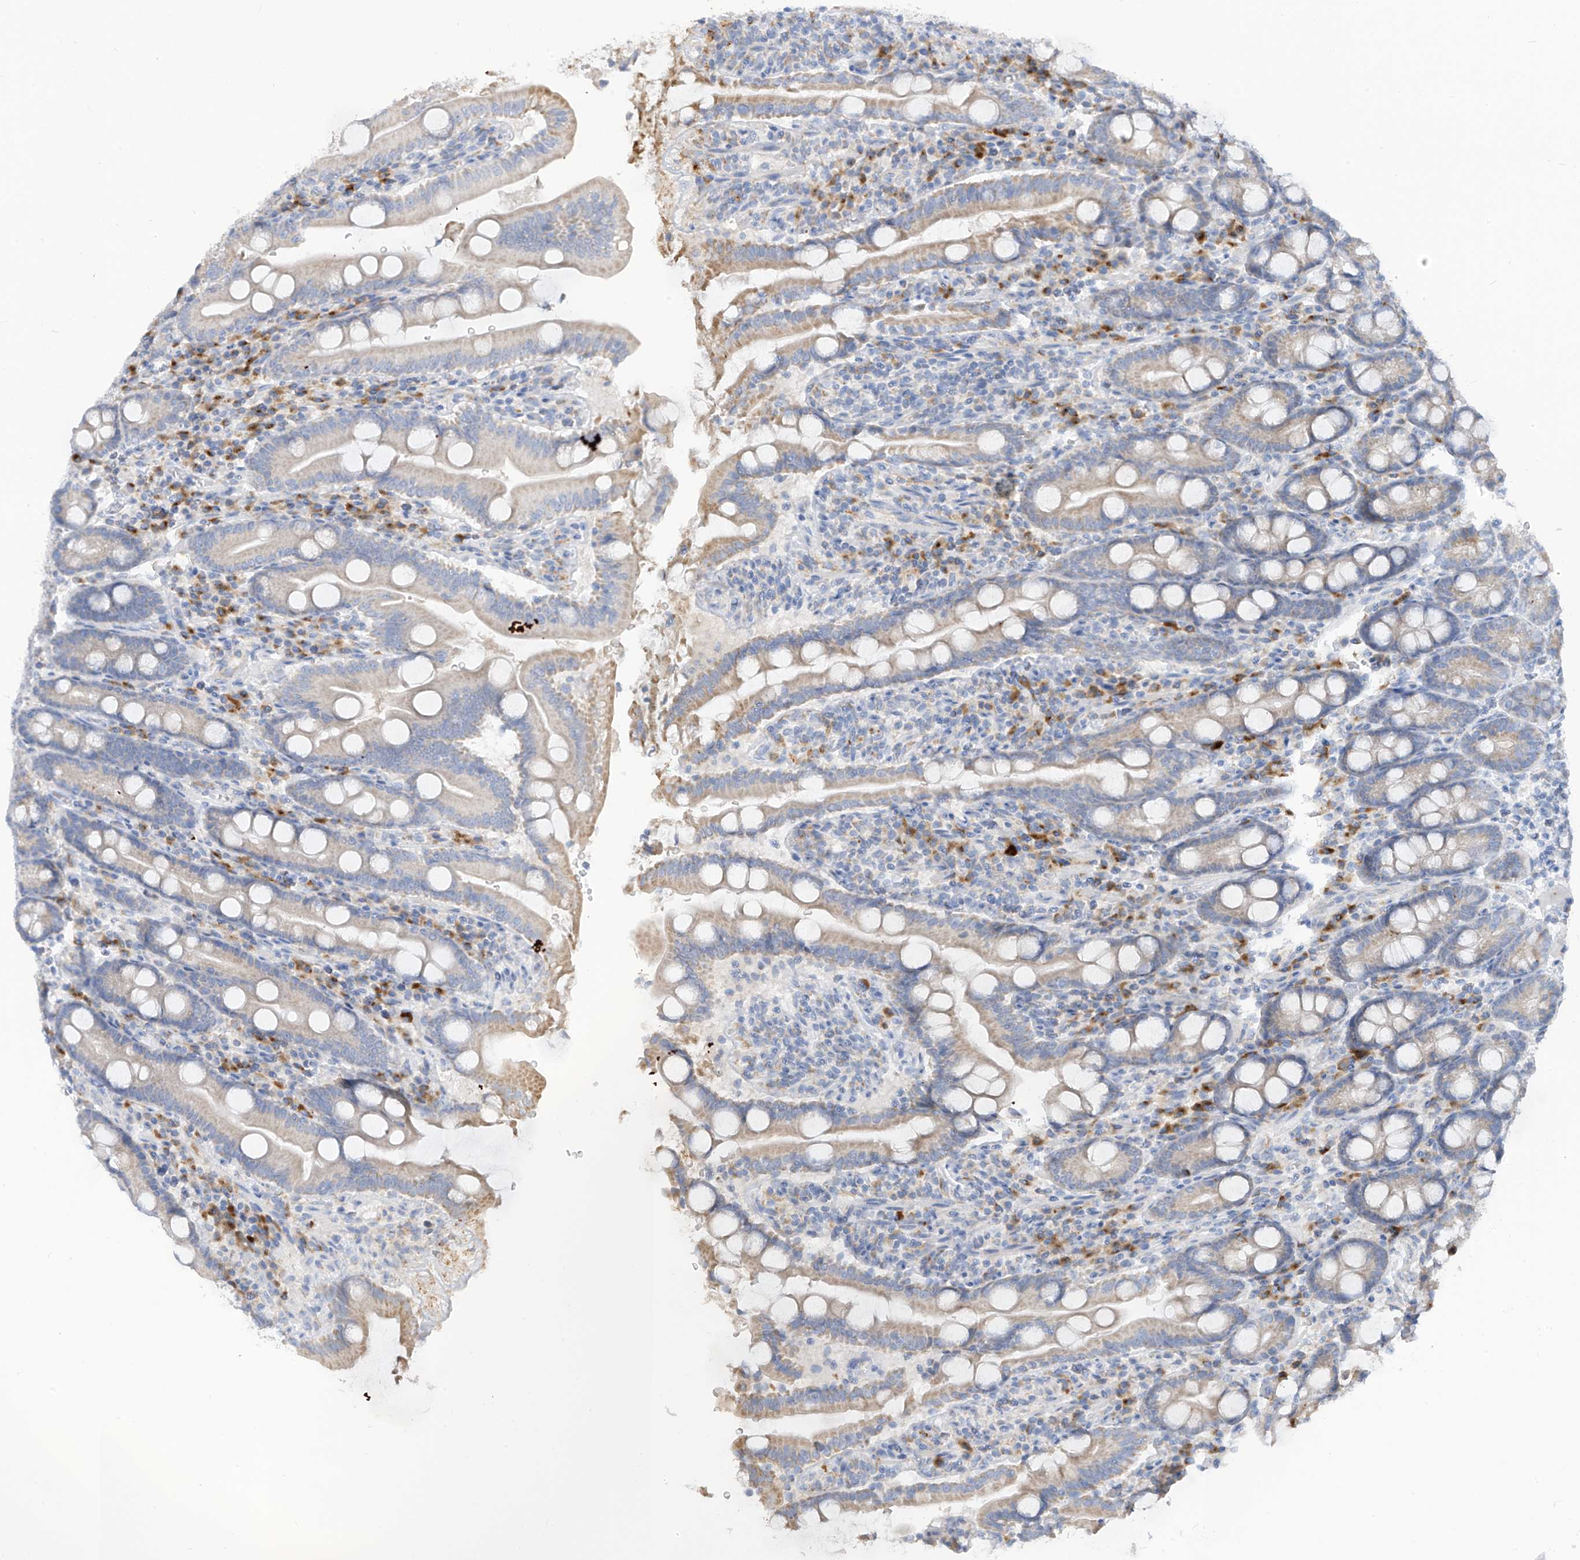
{"staining": {"intensity": "weak", "quantity": "25%-75%", "location": "cytoplasmic/membranous"}, "tissue": "duodenum", "cell_type": "Glandular cells", "image_type": "normal", "snomed": [{"axis": "morphology", "description": "Normal tissue, NOS"}, {"axis": "topography", "description": "Duodenum"}], "caption": "A brown stain highlights weak cytoplasmic/membranous expression of a protein in glandular cells of normal human duodenum.", "gene": "ZNF404", "patient": {"sex": "male", "age": 35}}